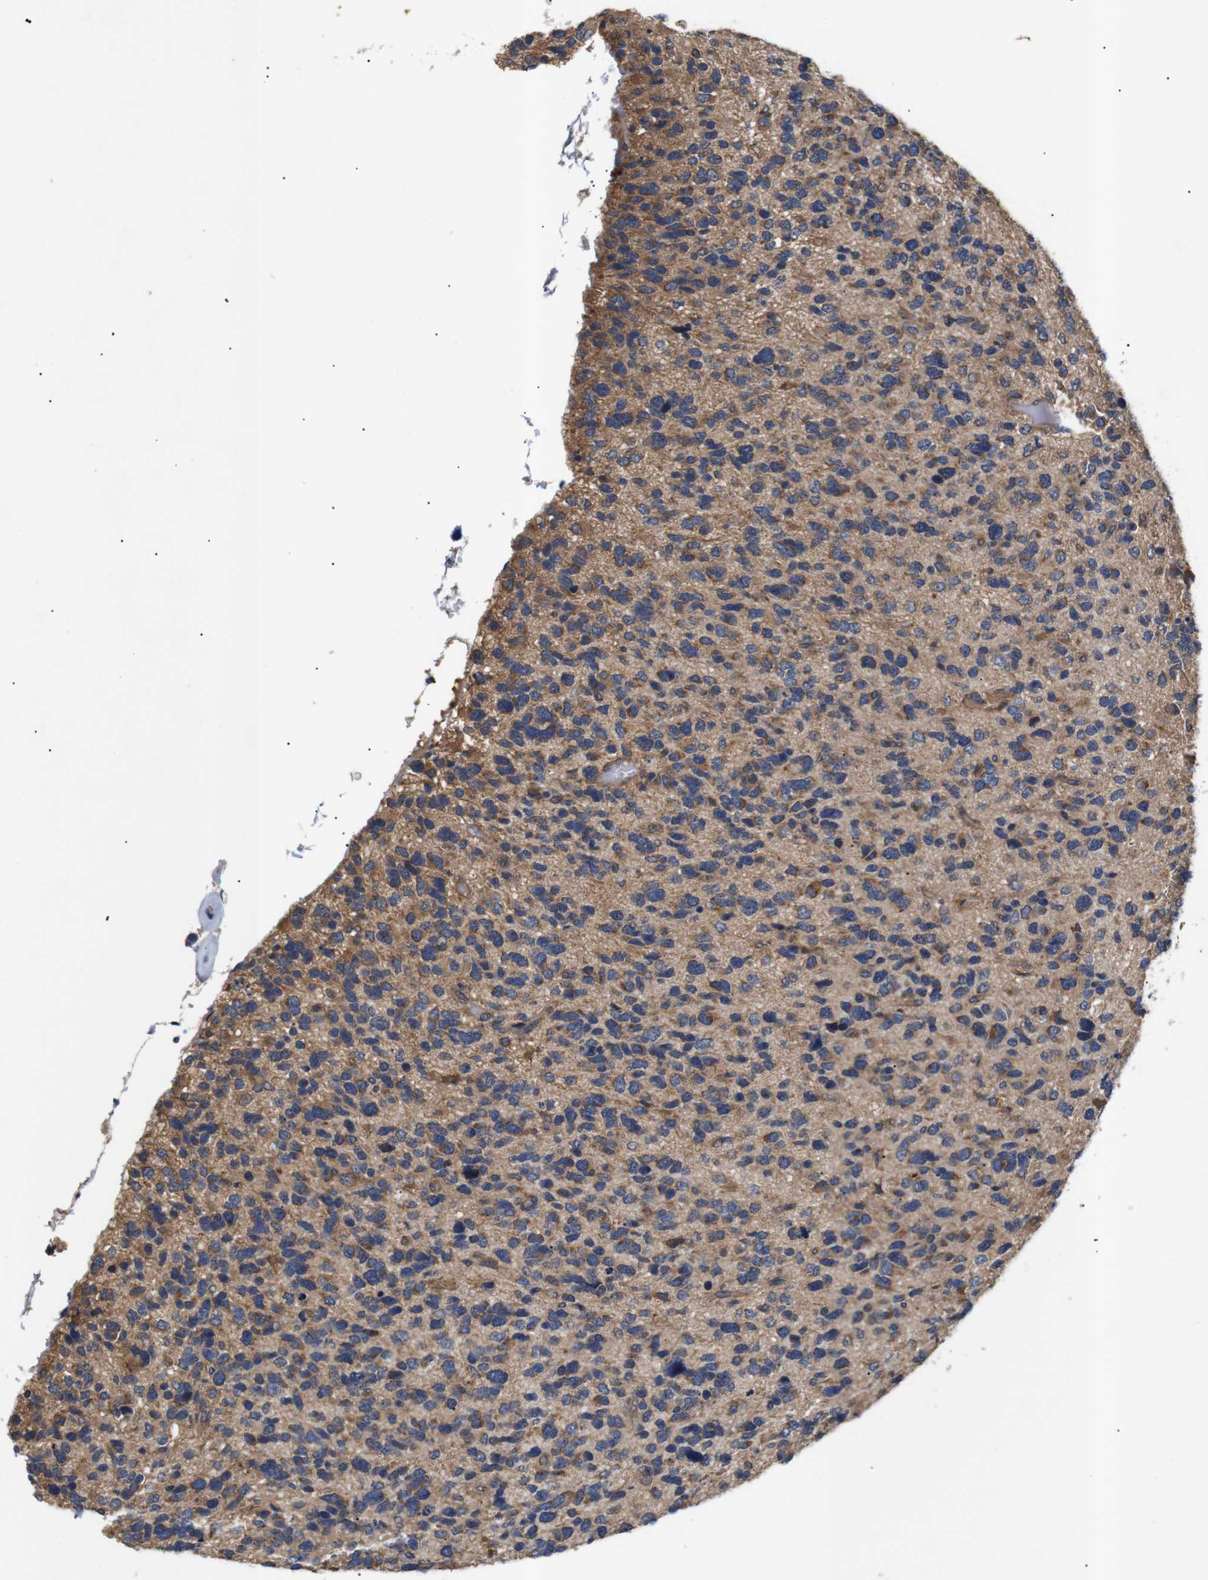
{"staining": {"intensity": "moderate", "quantity": ">75%", "location": "cytoplasmic/membranous"}, "tissue": "glioma", "cell_type": "Tumor cells", "image_type": "cancer", "snomed": [{"axis": "morphology", "description": "Glioma, malignant, High grade"}, {"axis": "topography", "description": "Brain"}], "caption": "Malignant glioma (high-grade) stained with immunohistochemistry (IHC) demonstrates moderate cytoplasmic/membranous expression in approximately >75% of tumor cells.", "gene": "RIPK1", "patient": {"sex": "female", "age": 58}}